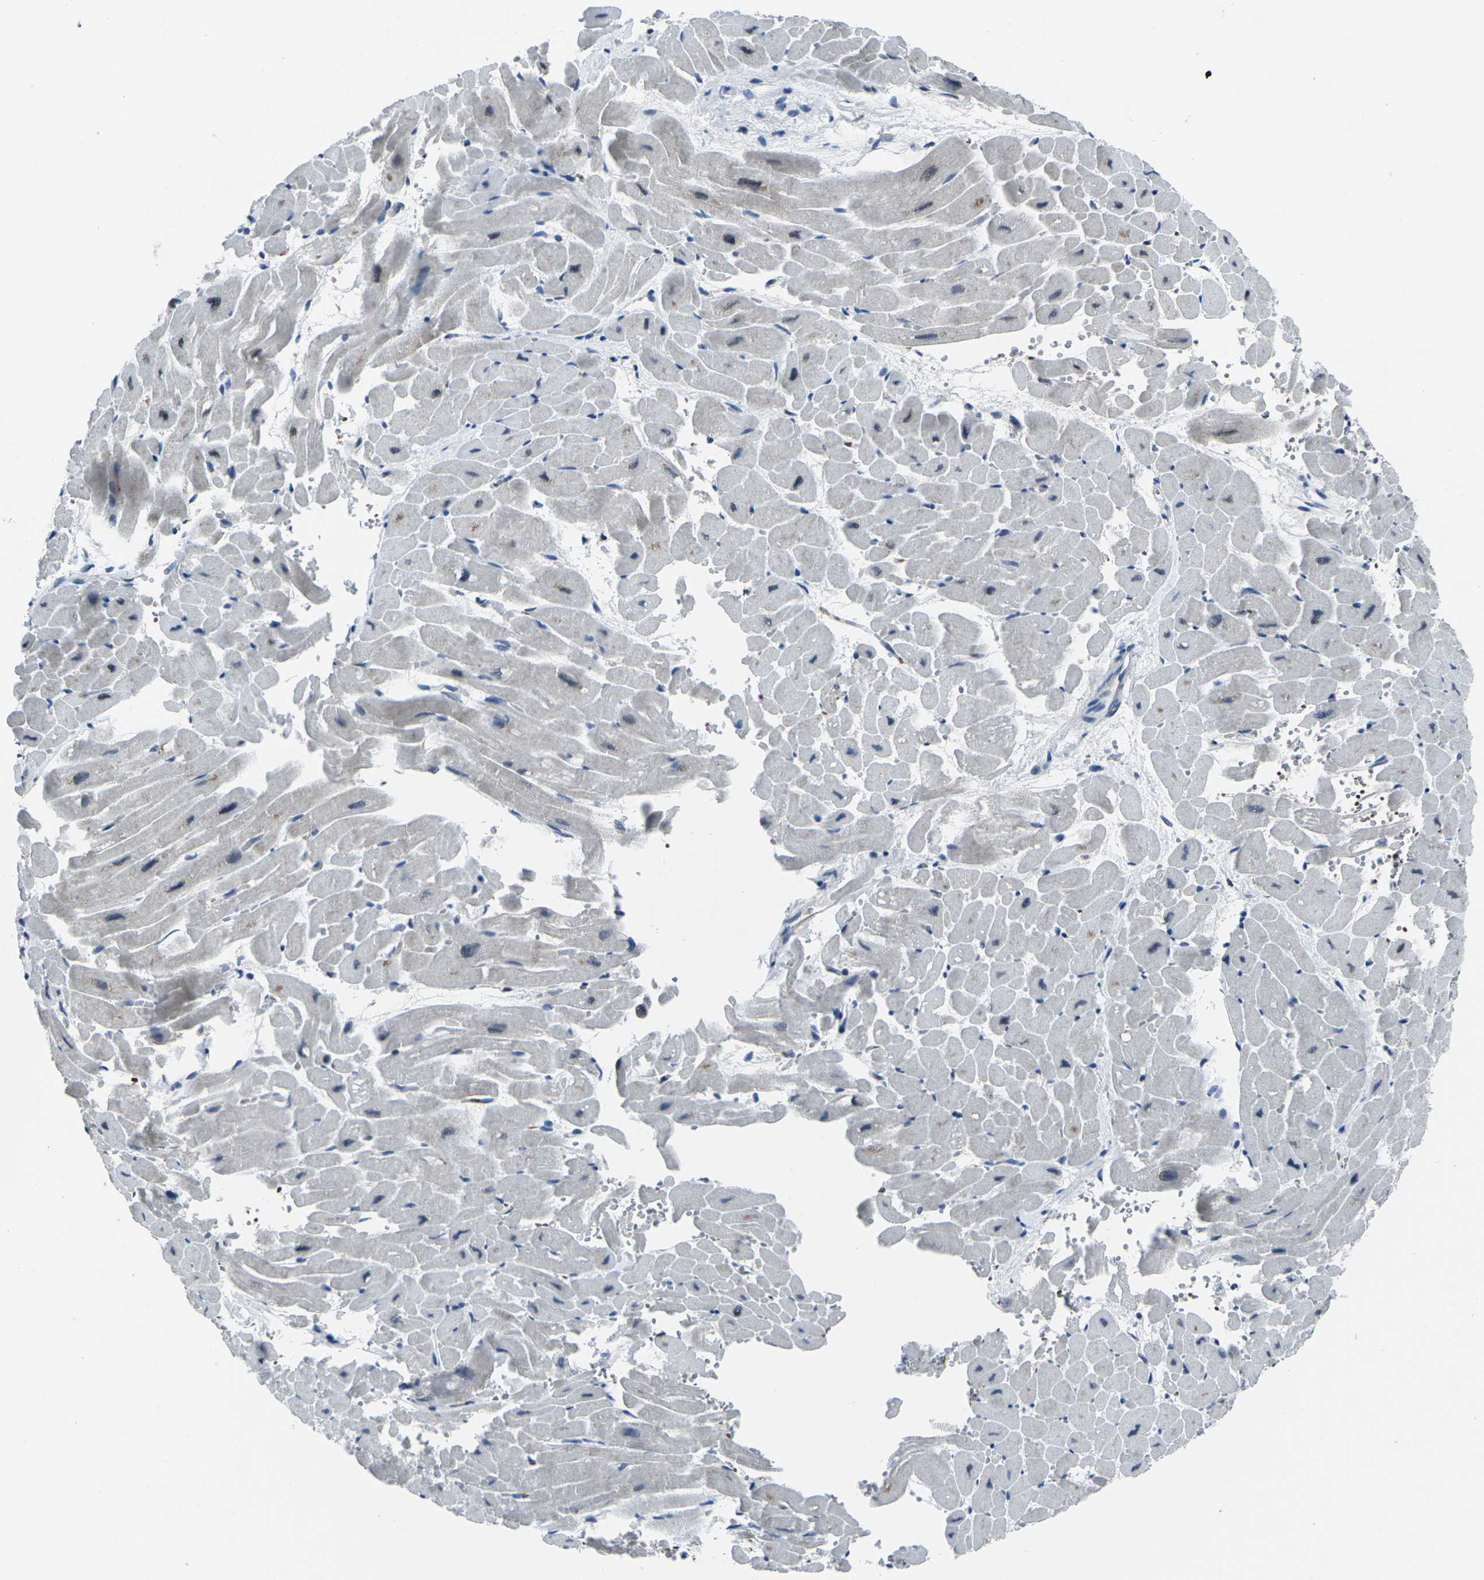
{"staining": {"intensity": "negative", "quantity": "none", "location": "none"}, "tissue": "heart muscle", "cell_type": "Cardiomyocytes", "image_type": "normal", "snomed": [{"axis": "morphology", "description": "Normal tissue, NOS"}, {"axis": "topography", "description": "Heart"}], "caption": "This image is of benign heart muscle stained with IHC to label a protein in brown with the nuclei are counter-stained blue. There is no expression in cardiomyocytes.", "gene": "STAT4", "patient": {"sex": "male", "age": 45}}